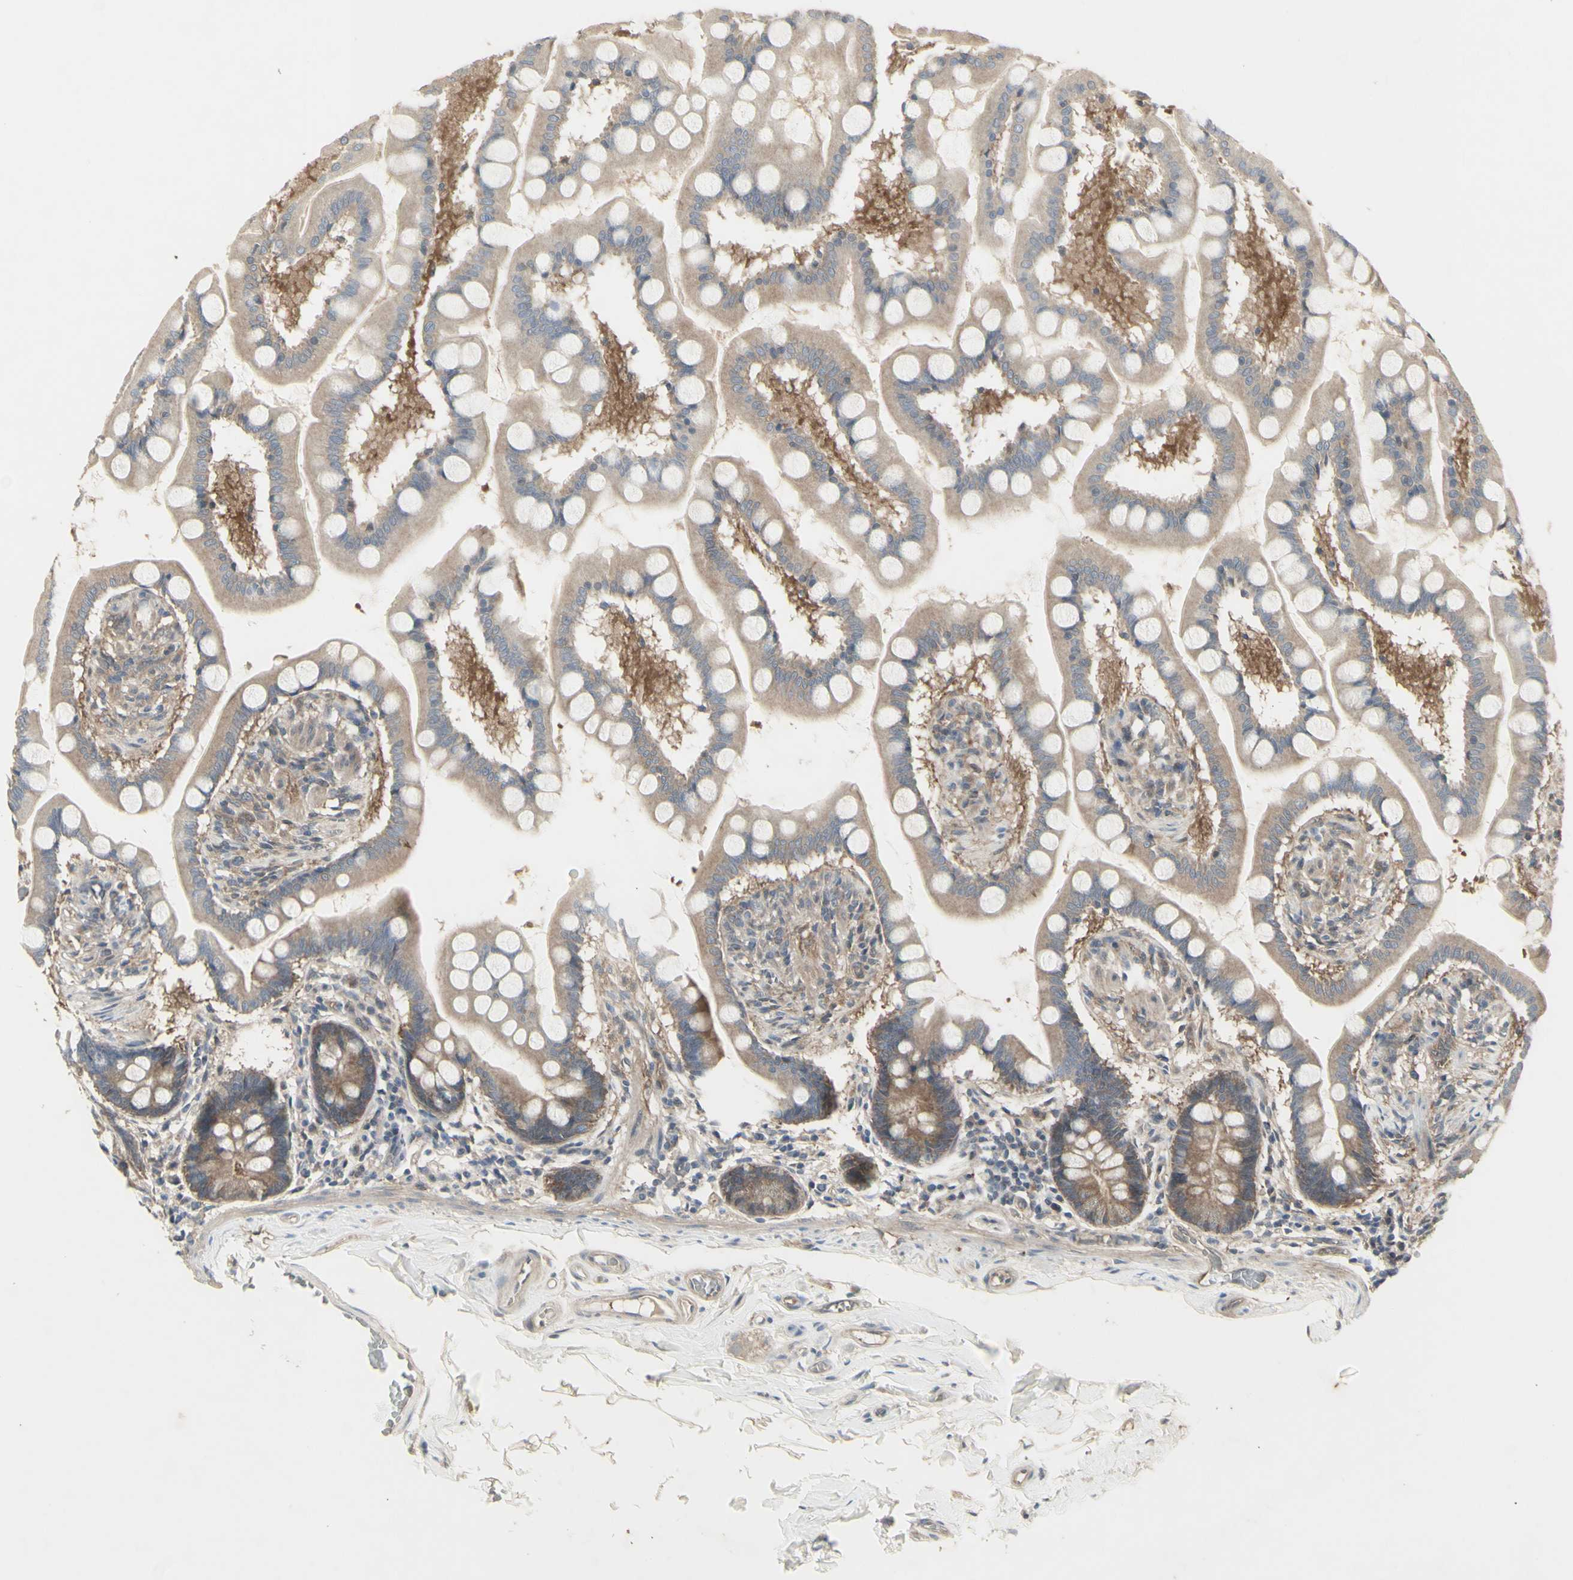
{"staining": {"intensity": "moderate", "quantity": ">75%", "location": "cytoplasmic/membranous"}, "tissue": "small intestine", "cell_type": "Glandular cells", "image_type": "normal", "snomed": [{"axis": "morphology", "description": "Normal tissue, NOS"}, {"axis": "topography", "description": "Small intestine"}], "caption": "High-magnification brightfield microscopy of unremarkable small intestine stained with DAB (3,3'-diaminobenzidine) (brown) and counterstained with hematoxylin (blue). glandular cells exhibit moderate cytoplasmic/membranous positivity is appreciated in approximately>75% of cells.", "gene": "CHURC1", "patient": {"sex": "male", "age": 41}}